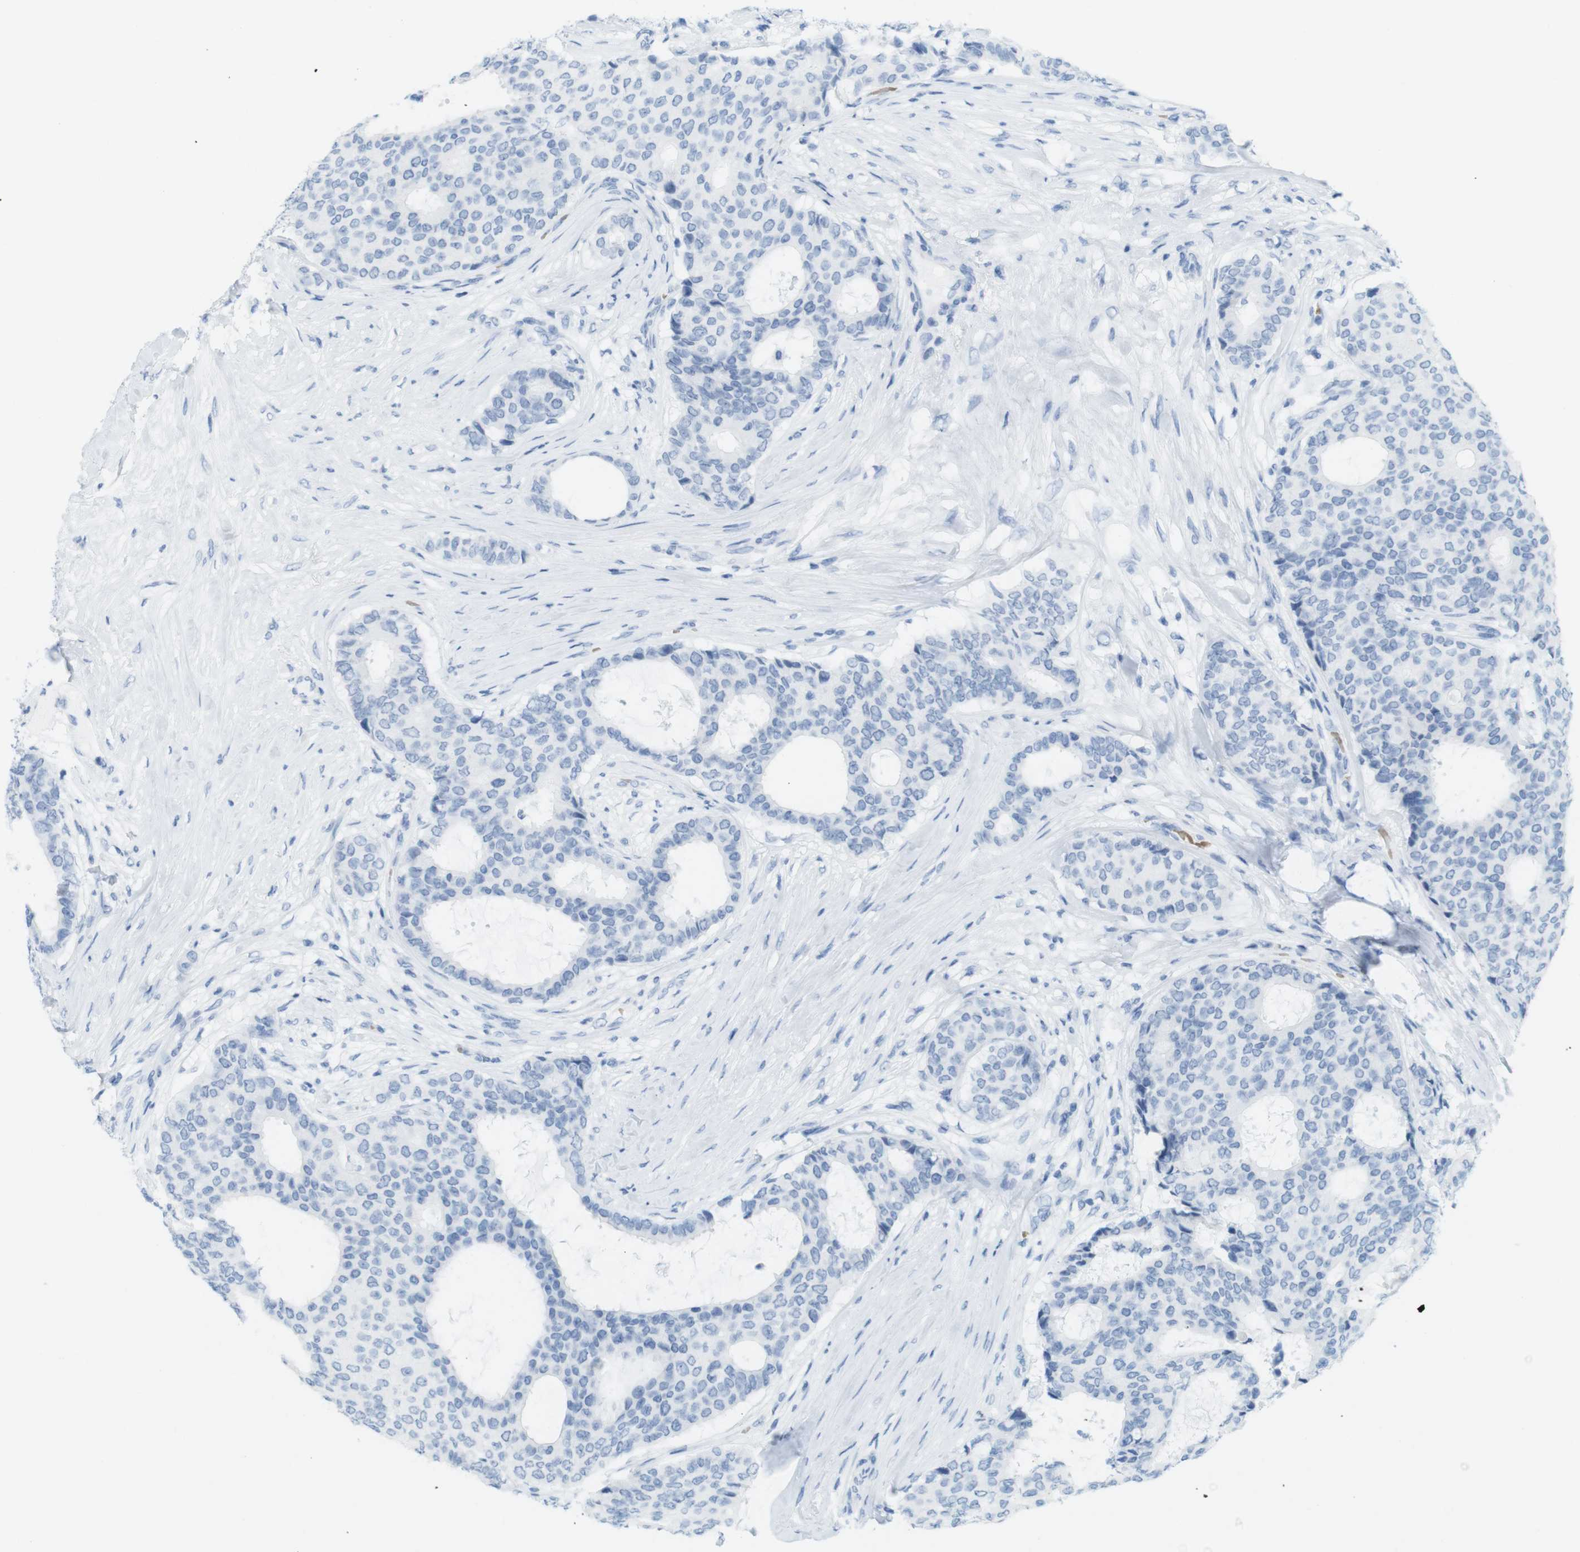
{"staining": {"intensity": "negative", "quantity": "none", "location": "none"}, "tissue": "breast cancer", "cell_type": "Tumor cells", "image_type": "cancer", "snomed": [{"axis": "morphology", "description": "Duct carcinoma"}, {"axis": "topography", "description": "Breast"}], "caption": "Breast intraductal carcinoma stained for a protein using IHC displays no staining tumor cells.", "gene": "TNNT2", "patient": {"sex": "female", "age": 75}}